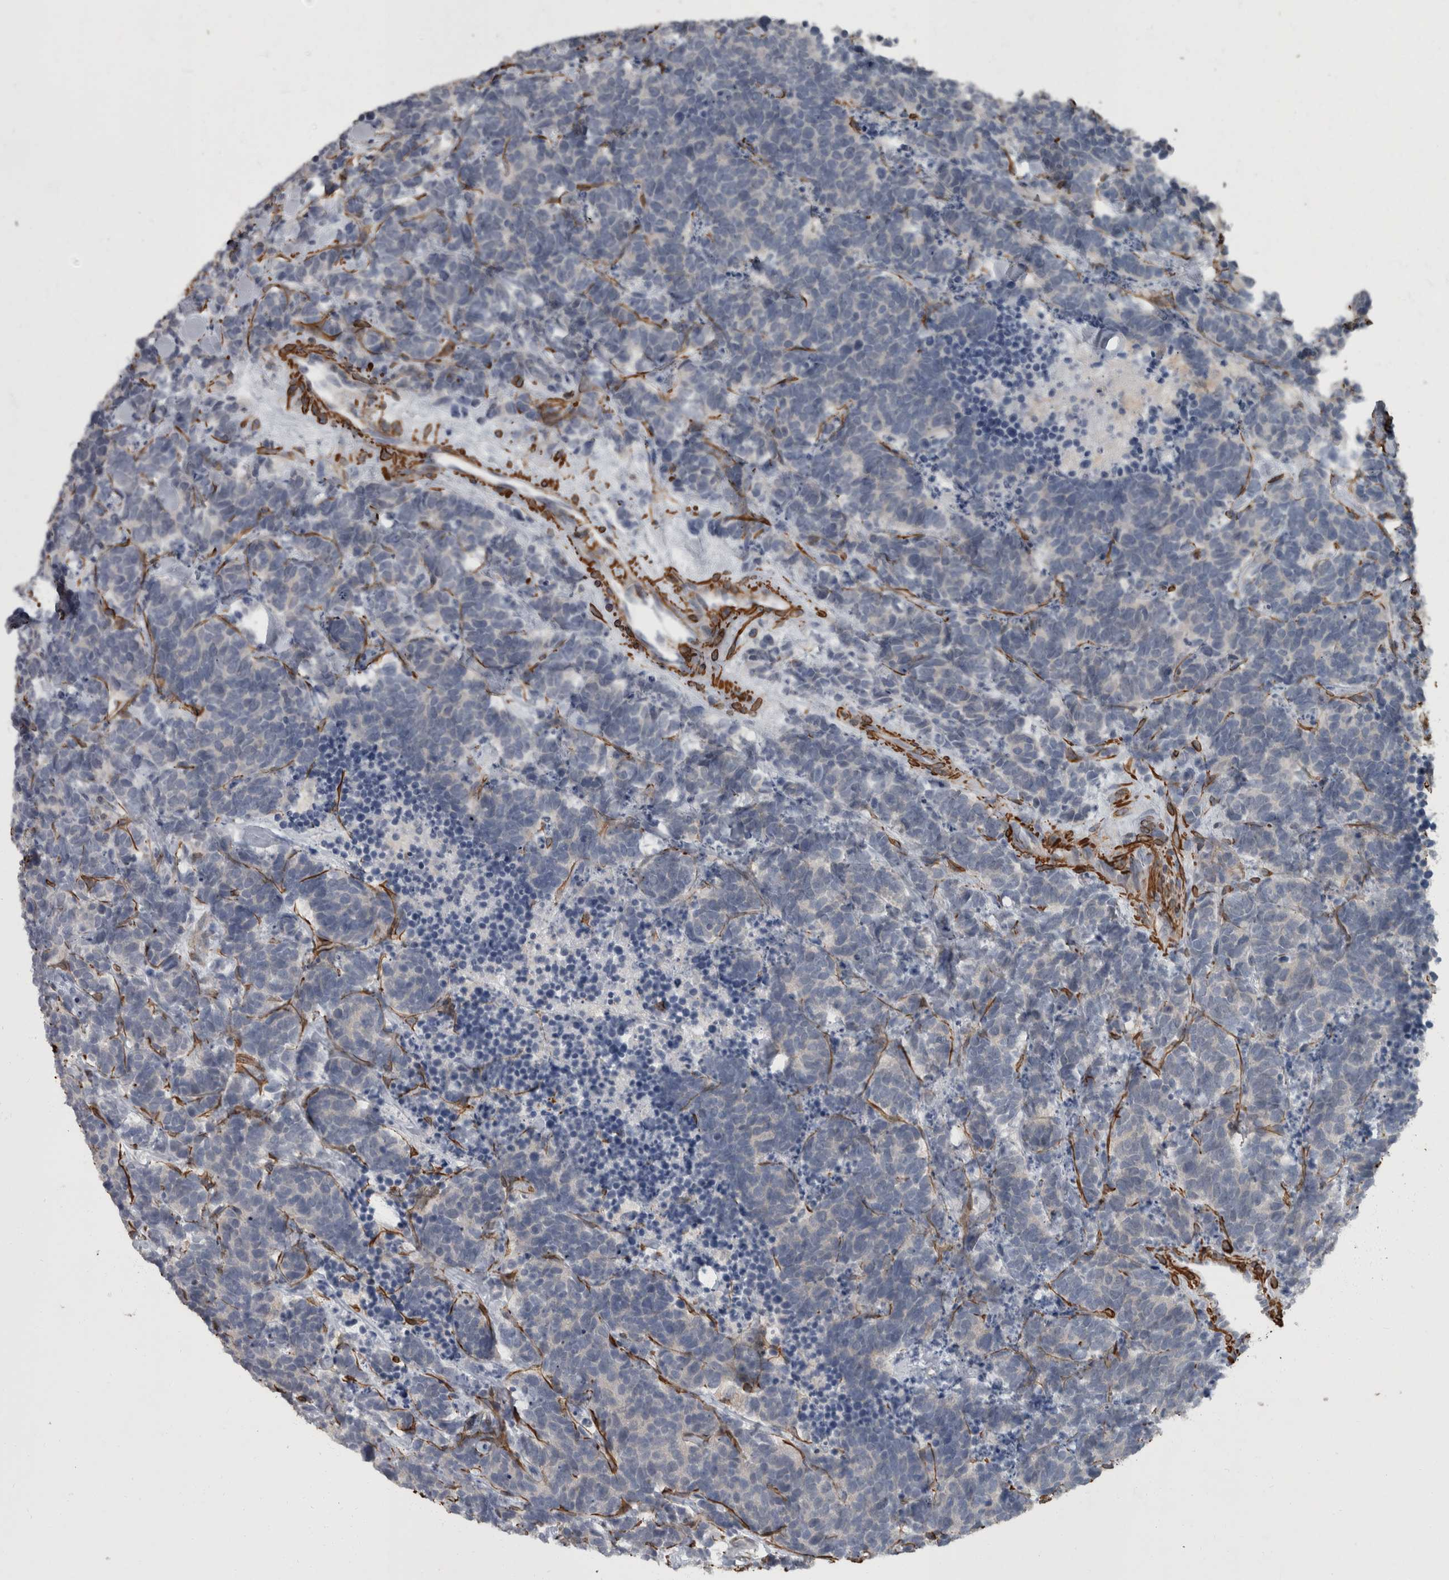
{"staining": {"intensity": "negative", "quantity": "none", "location": "none"}, "tissue": "carcinoid", "cell_type": "Tumor cells", "image_type": "cancer", "snomed": [{"axis": "morphology", "description": "Carcinoma, NOS"}, {"axis": "morphology", "description": "Carcinoid, malignant, NOS"}, {"axis": "topography", "description": "Urinary bladder"}], "caption": "This is an IHC photomicrograph of carcinoid. There is no expression in tumor cells.", "gene": "MASTL", "patient": {"sex": "male", "age": 57}}